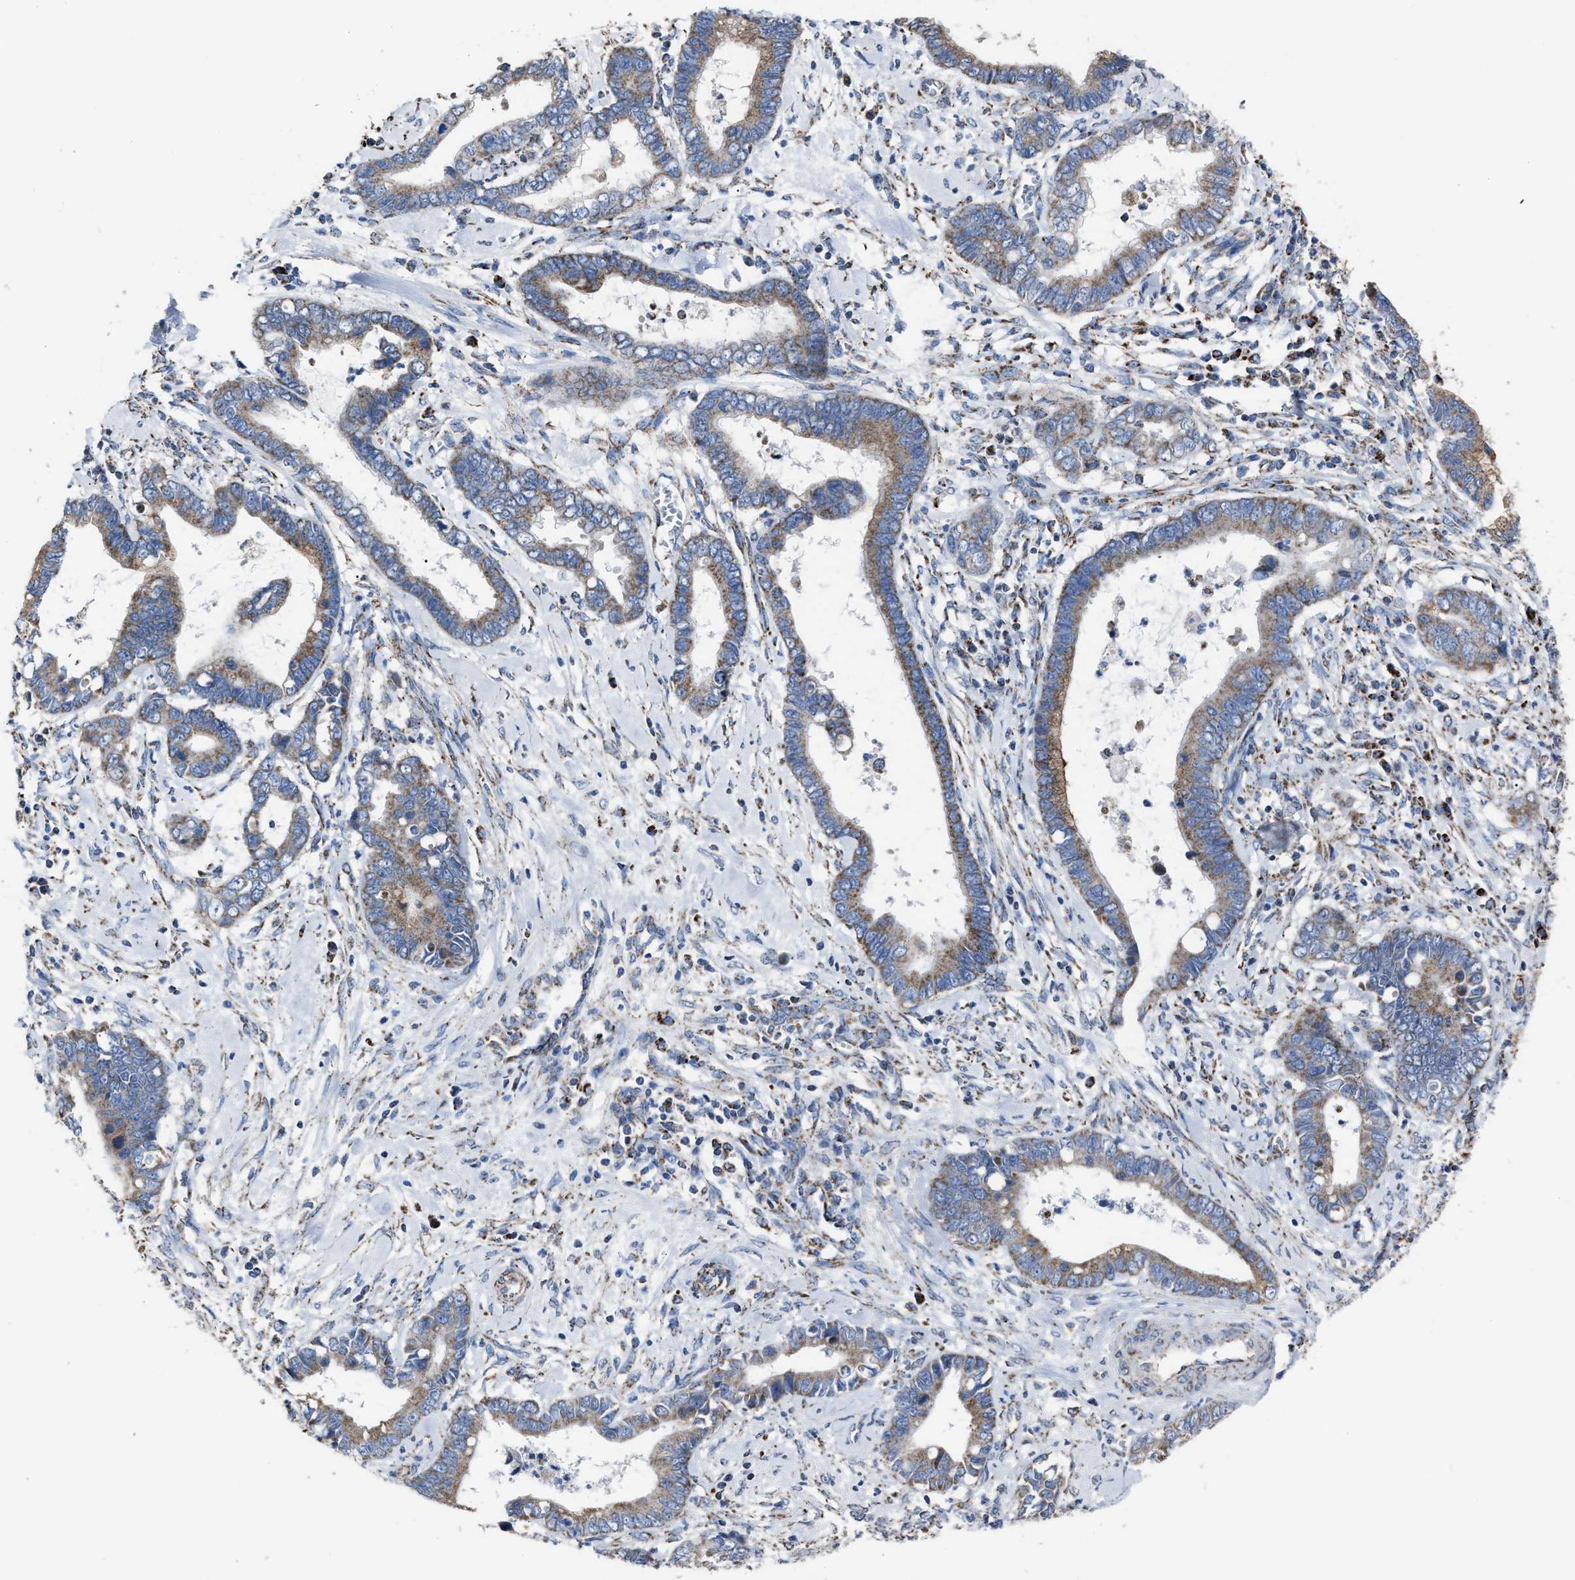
{"staining": {"intensity": "moderate", "quantity": ">75%", "location": "cytoplasmic/membranous"}, "tissue": "cervical cancer", "cell_type": "Tumor cells", "image_type": "cancer", "snomed": [{"axis": "morphology", "description": "Adenocarcinoma, NOS"}, {"axis": "topography", "description": "Cervix"}], "caption": "Cervical cancer (adenocarcinoma) stained for a protein (brown) reveals moderate cytoplasmic/membranous positive positivity in about >75% of tumor cells.", "gene": "NDUFV3", "patient": {"sex": "female", "age": 44}}